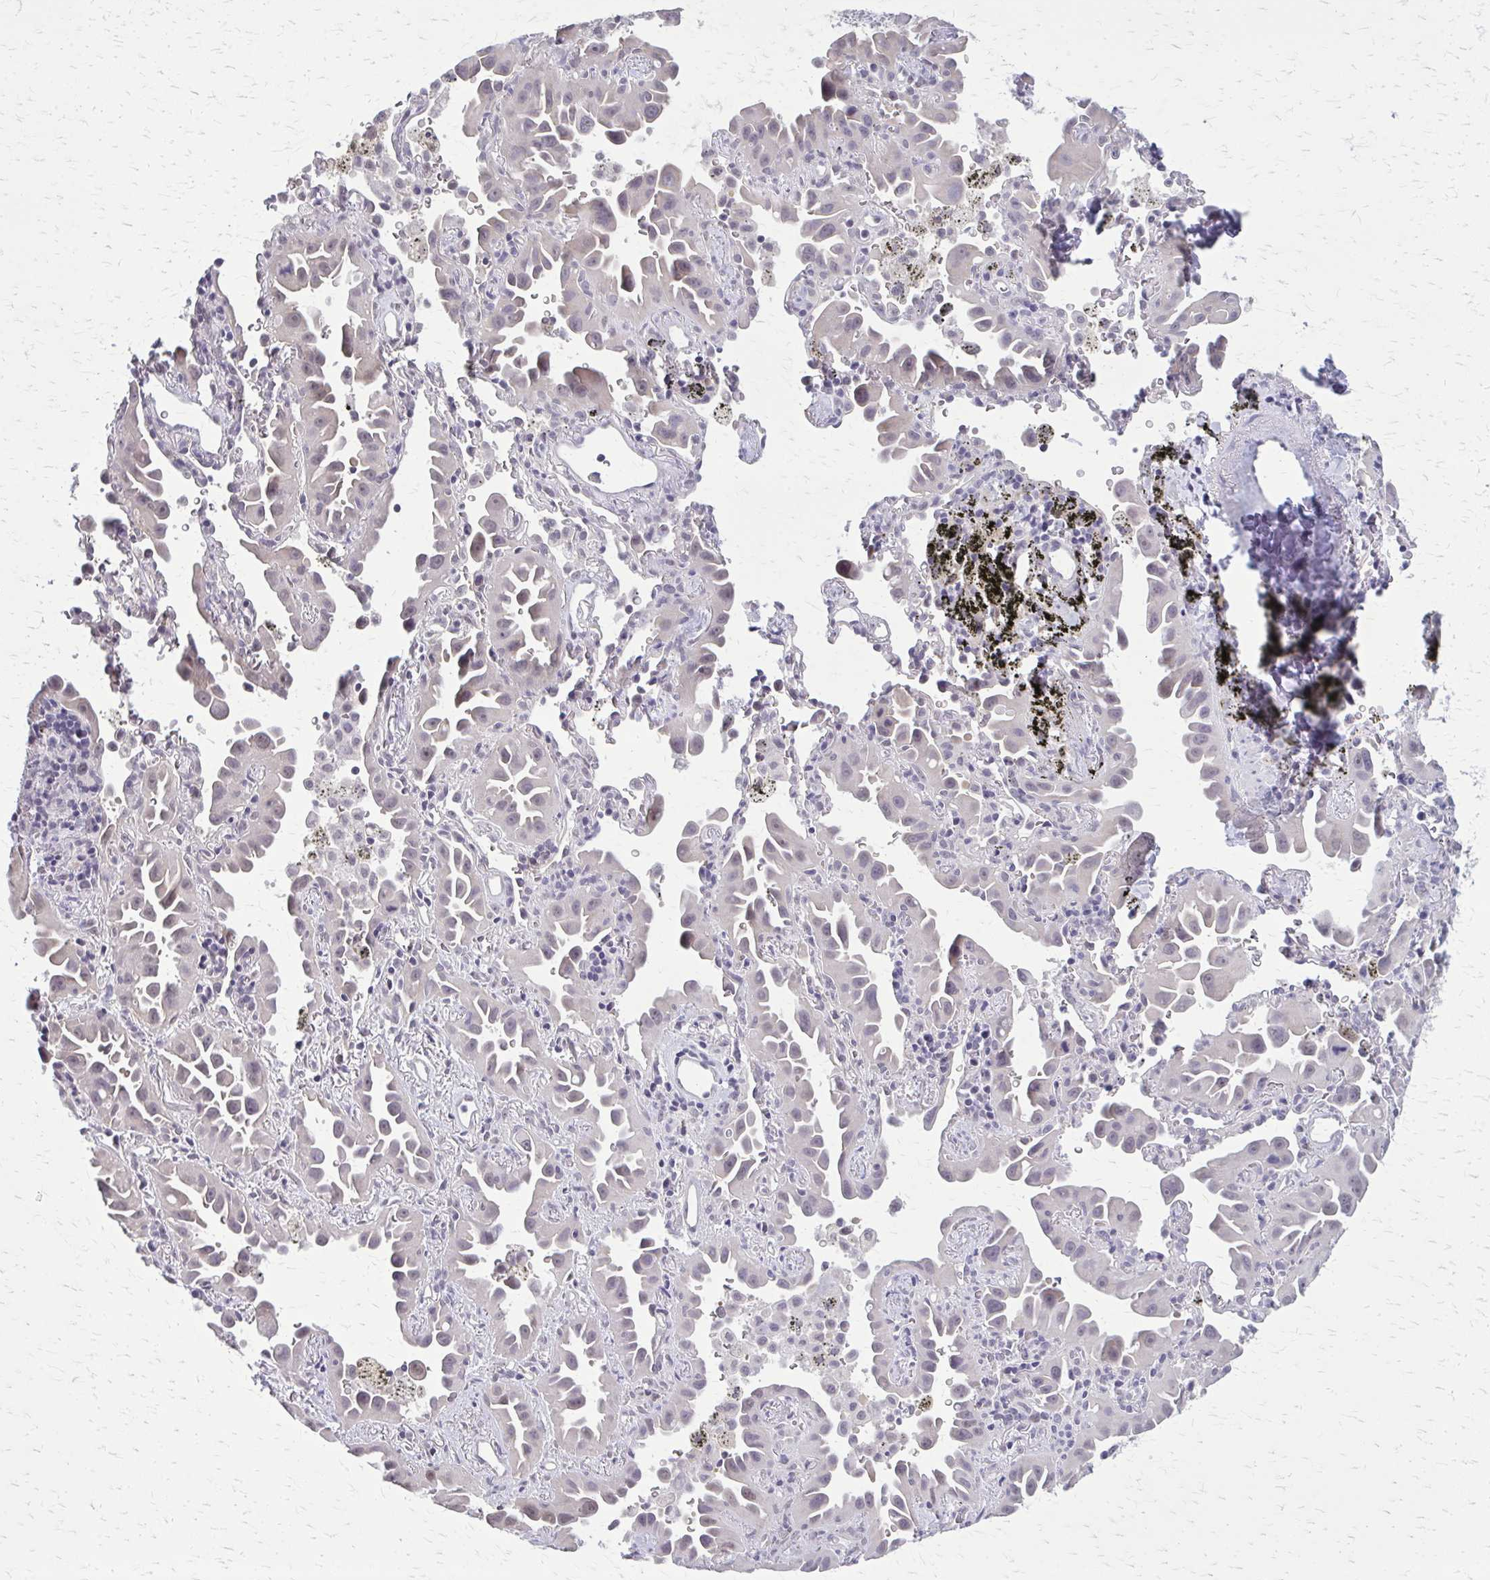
{"staining": {"intensity": "negative", "quantity": "none", "location": "none"}, "tissue": "lung cancer", "cell_type": "Tumor cells", "image_type": "cancer", "snomed": [{"axis": "morphology", "description": "Adenocarcinoma, NOS"}, {"axis": "topography", "description": "Lung"}], "caption": "Photomicrograph shows no protein staining in tumor cells of lung cancer tissue.", "gene": "PLCB1", "patient": {"sex": "male", "age": 68}}